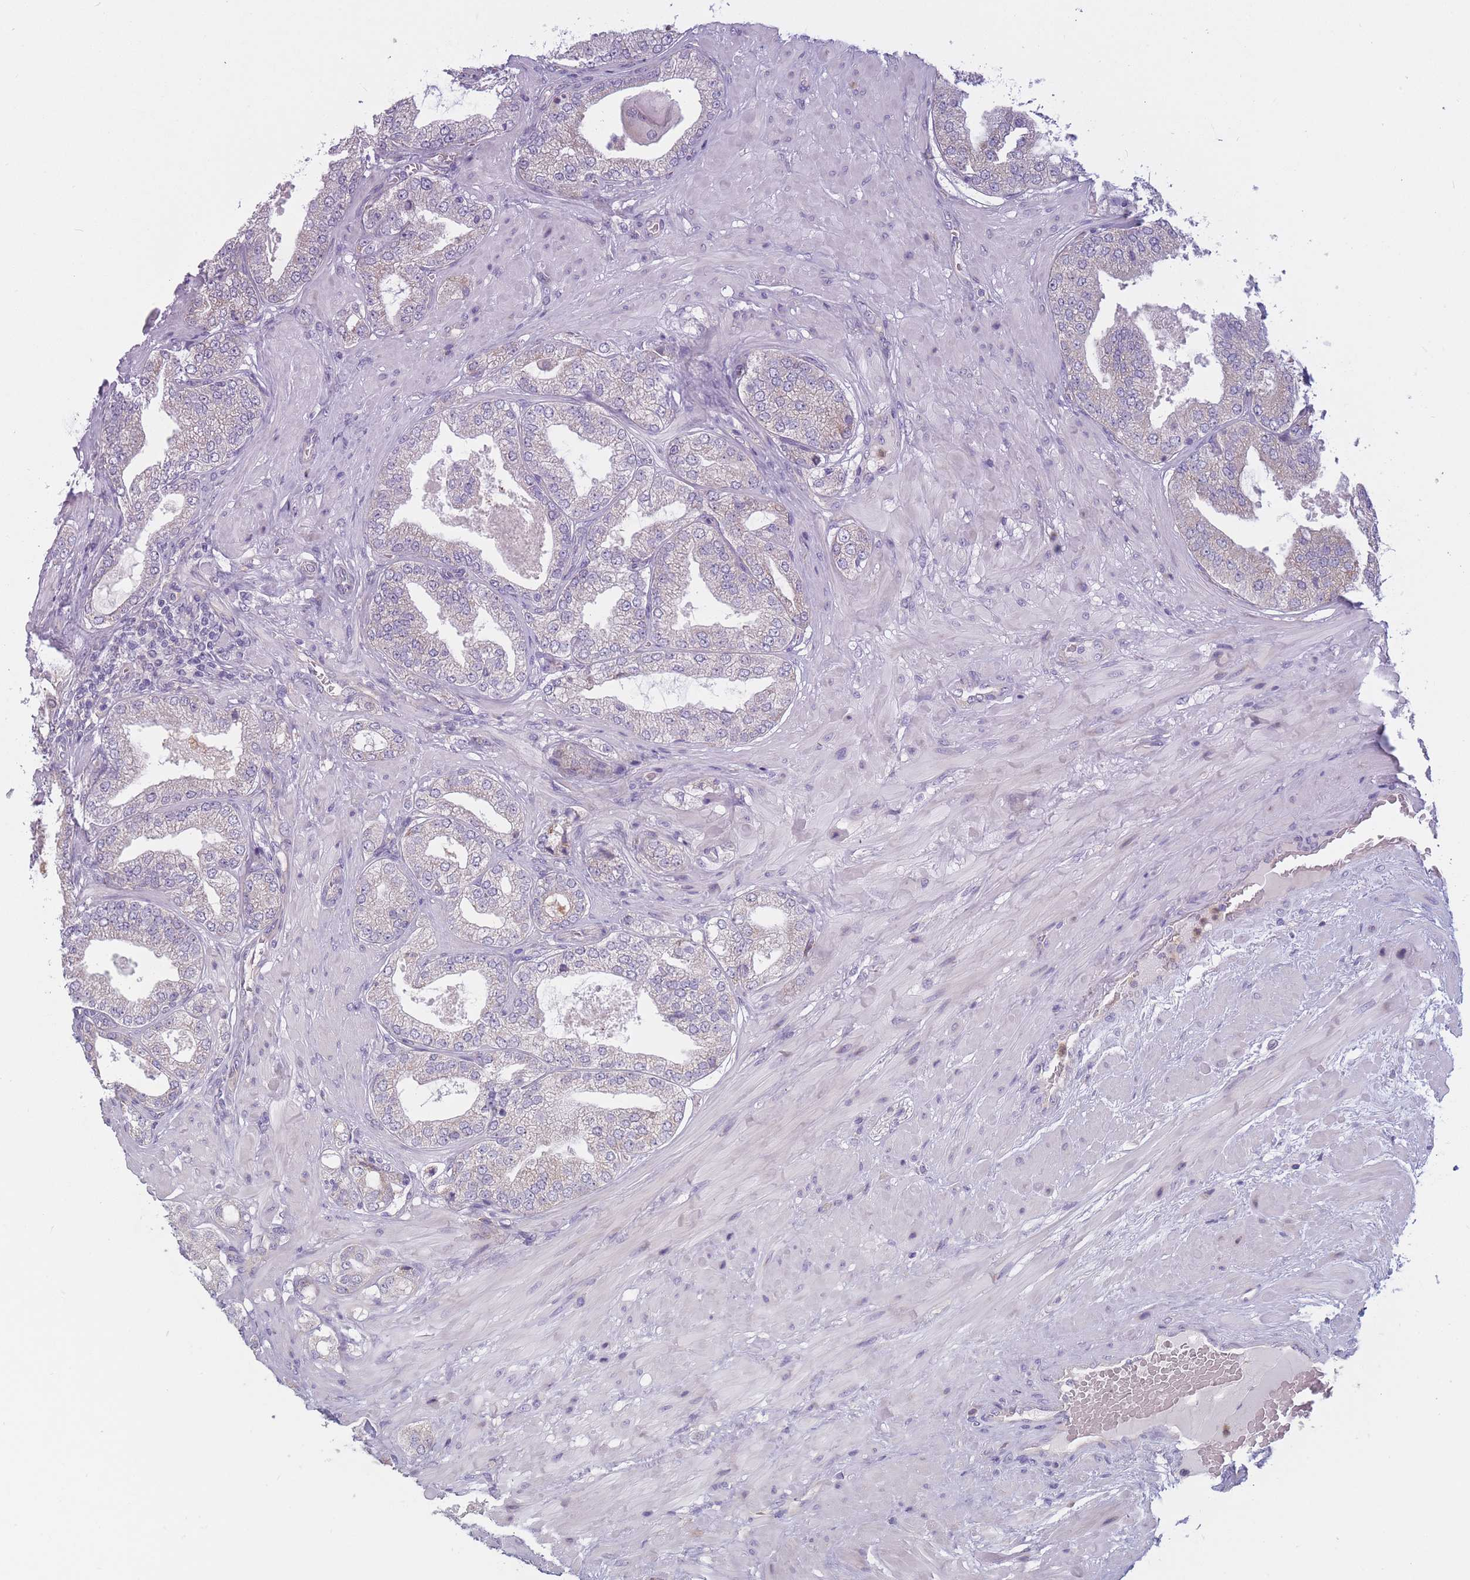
{"staining": {"intensity": "negative", "quantity": "none", "location": "none"}, "tissue": "prostate cancer", "cell_type": "Tumor cells", "image_type": "cancer", "snomed": [{"axis": "morphology", "description": "Adenocarcinoma, Low grade"}, {"axis": "topography", "description": "Prostate"}], "caption": "Histopathology image shows no significant protein expression in tumor cells of low-grade adenocarcinoma (prostate).", "gene": "NDUFAF6", "patient": {"sex": "male", "age": 63}}